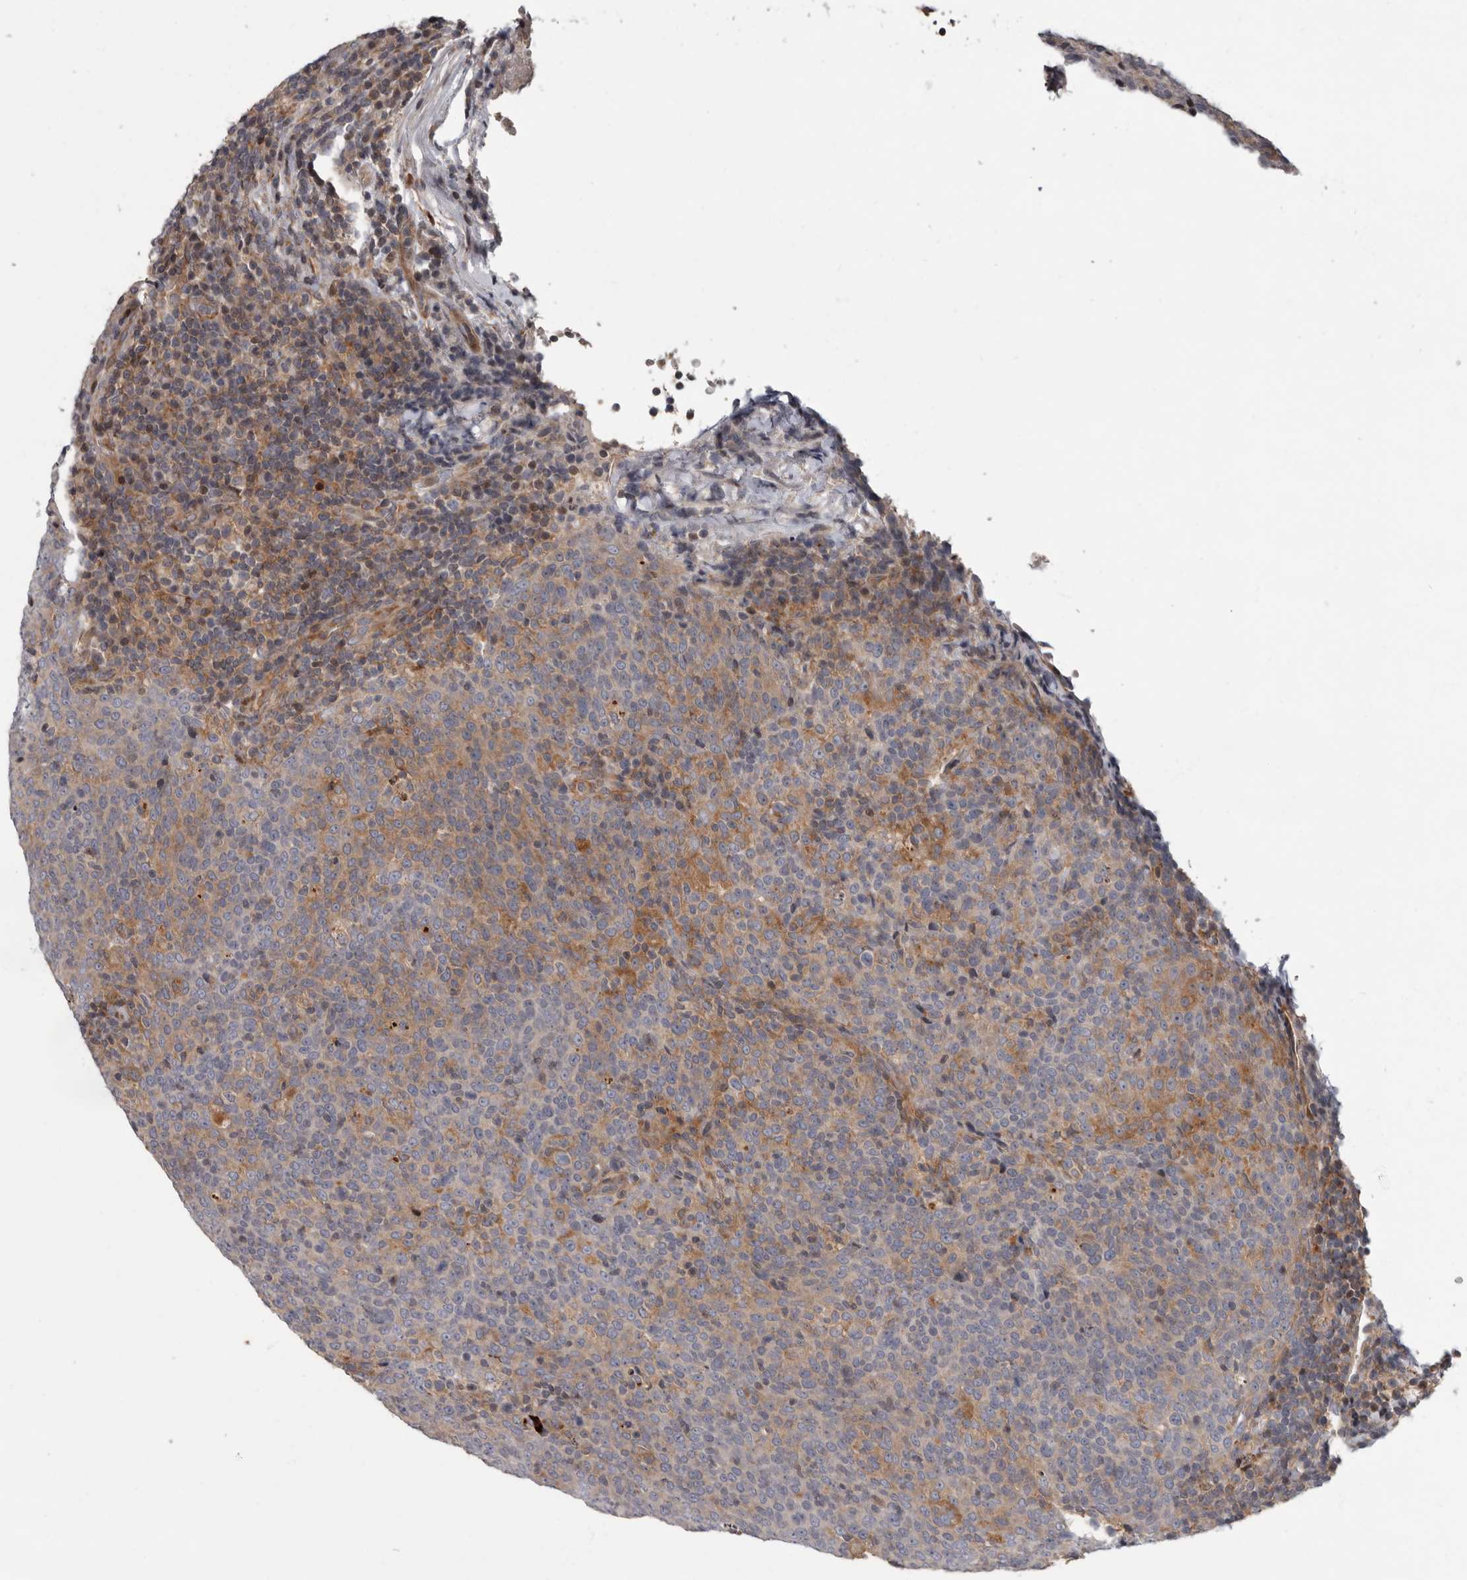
{"staining": {"intensity": "moderate", "quantity": "<25%", "location": "cytoplasmic/membranous"}, "tissue": "head and neck cancer", "cell_type": "Tumor cells", "image_type": "cancer", "snomed": [{"axis": "morphology", "description": "Squamous cell carcinoma, NOS"}, {"axis": "morphology", "description": "Squamous cell carcinoma, metastatic, NOS"}, {"axis": "topography", "description": "Lymph node"}, {"axis": "topography", "description": "Head-Neck"}], "caption": "Tumor cells show low levels of moderate cytoplasmic/membranous expression in approximately <25% of cells in head and neck cancer (metastatic squamous cell carcinoma).", "gene": "FGFR4", "patient": {"sex": "male", "age": 62}}